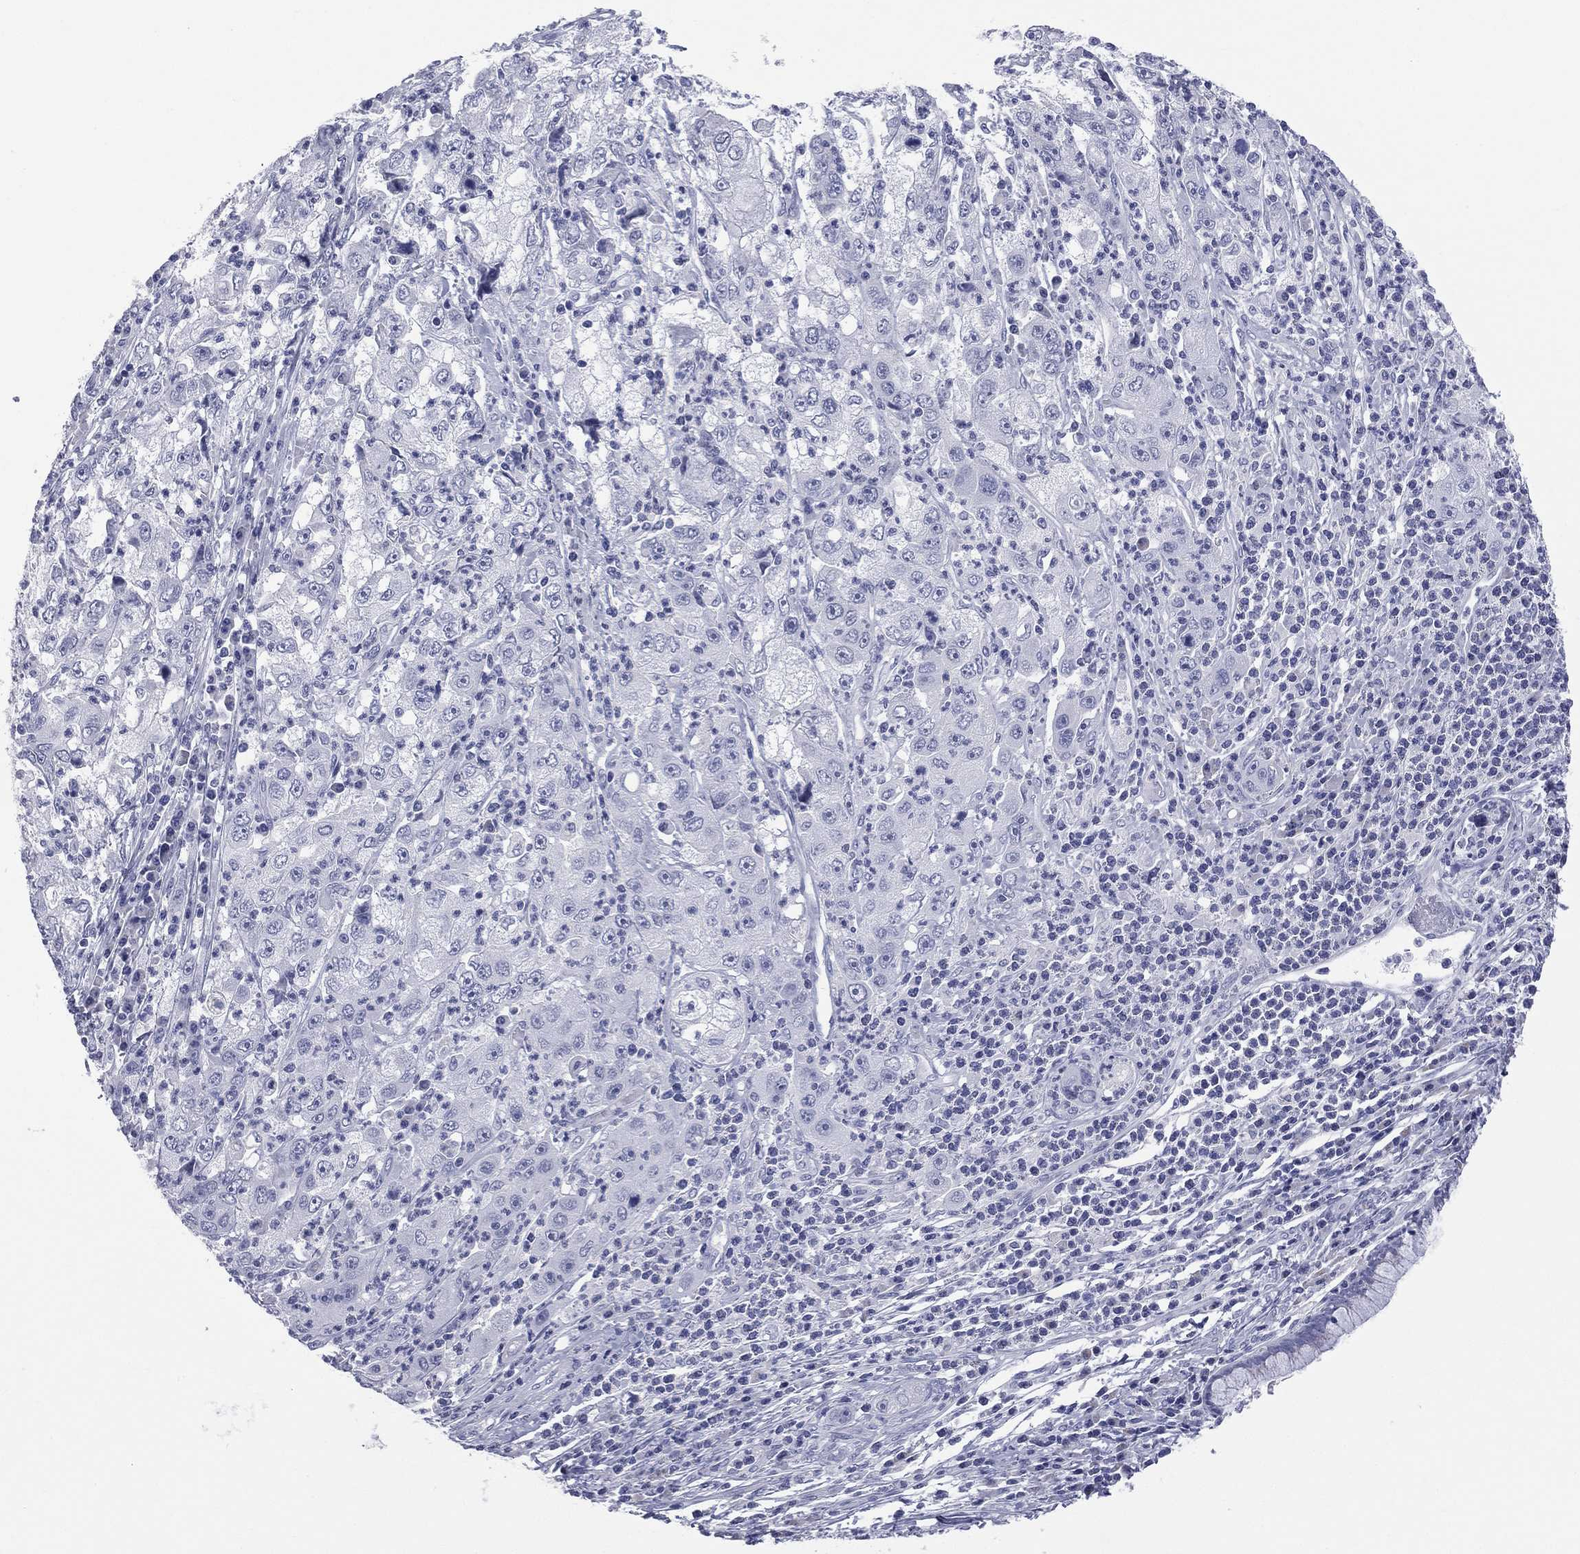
{"staining": {"intensity": "negative", "quantity": "none", "location": "none"}, "tissue": "cervical cancer", "cell_type": "Tumor cells", "image_type": "cancer", "snomed": [{"axis": "morphology", "description": "Squamous cell carcinoma, NOS"}, {"axis": "topography", "description": "Cervix"}], "caption": "Cervical cancer (squamous cell carcinoma) was stained to show a protein in brown. There is no significant staining in tumor cells.", "gene": "MLN", "patient": {"sex": "female", "age": 36}}